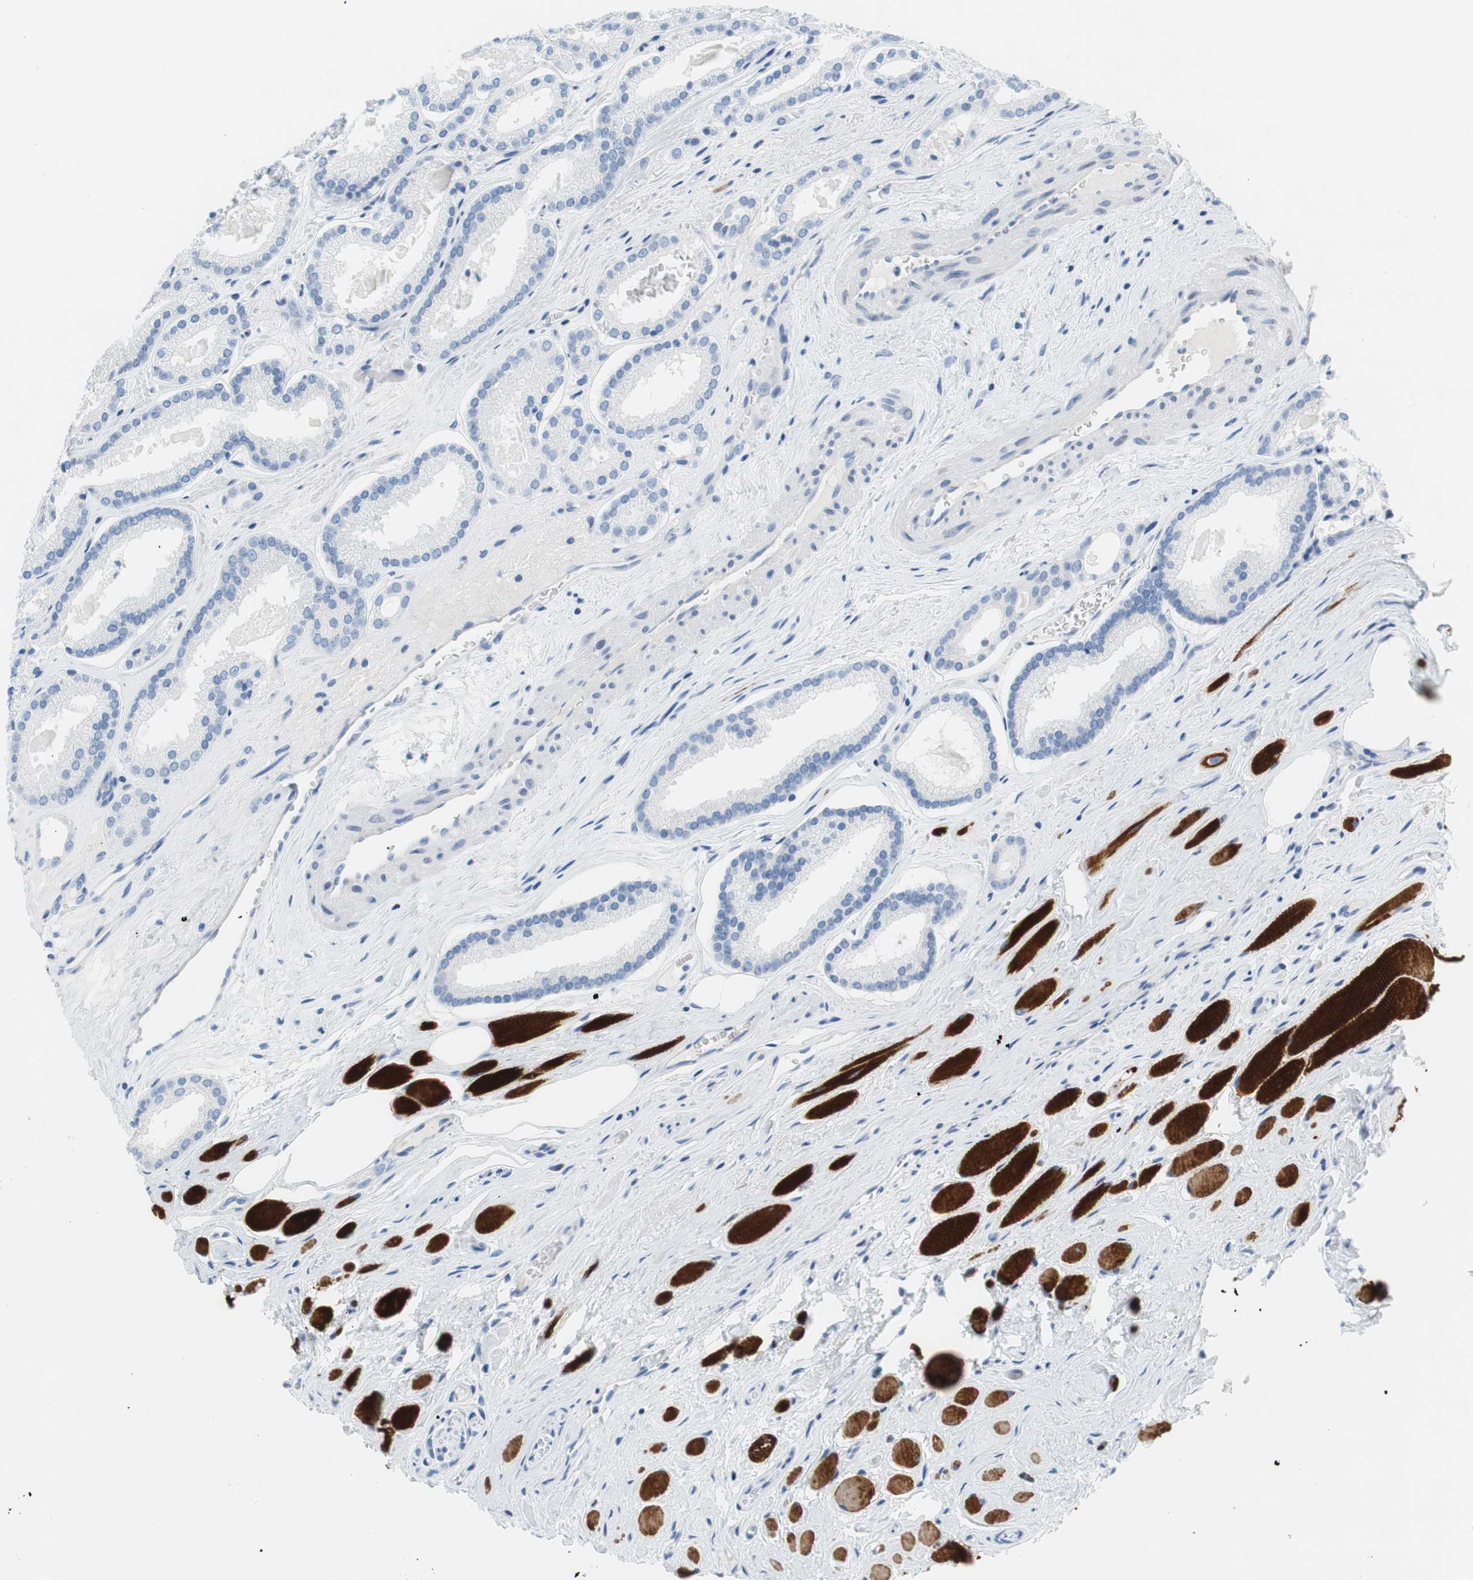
{"staining": {"intensity": "negative", "quantity": "none", "location": "none"}, "tissue": "prostate cancer", "cell_type": "Tumor cells", "image_type": "cancer", "snomed": [{"axis": "morphology", "description": "Adenocarcinoma, Low grade"}, {"axis": "topography", "description": "Prostate"}], "caption": "This is an IHC histopathology image of prostate low-grade adenocarcinoma. There is no staining in tumor cells.", "gene": "MYH1", "patient": {"sex": "male", "age": 59}}